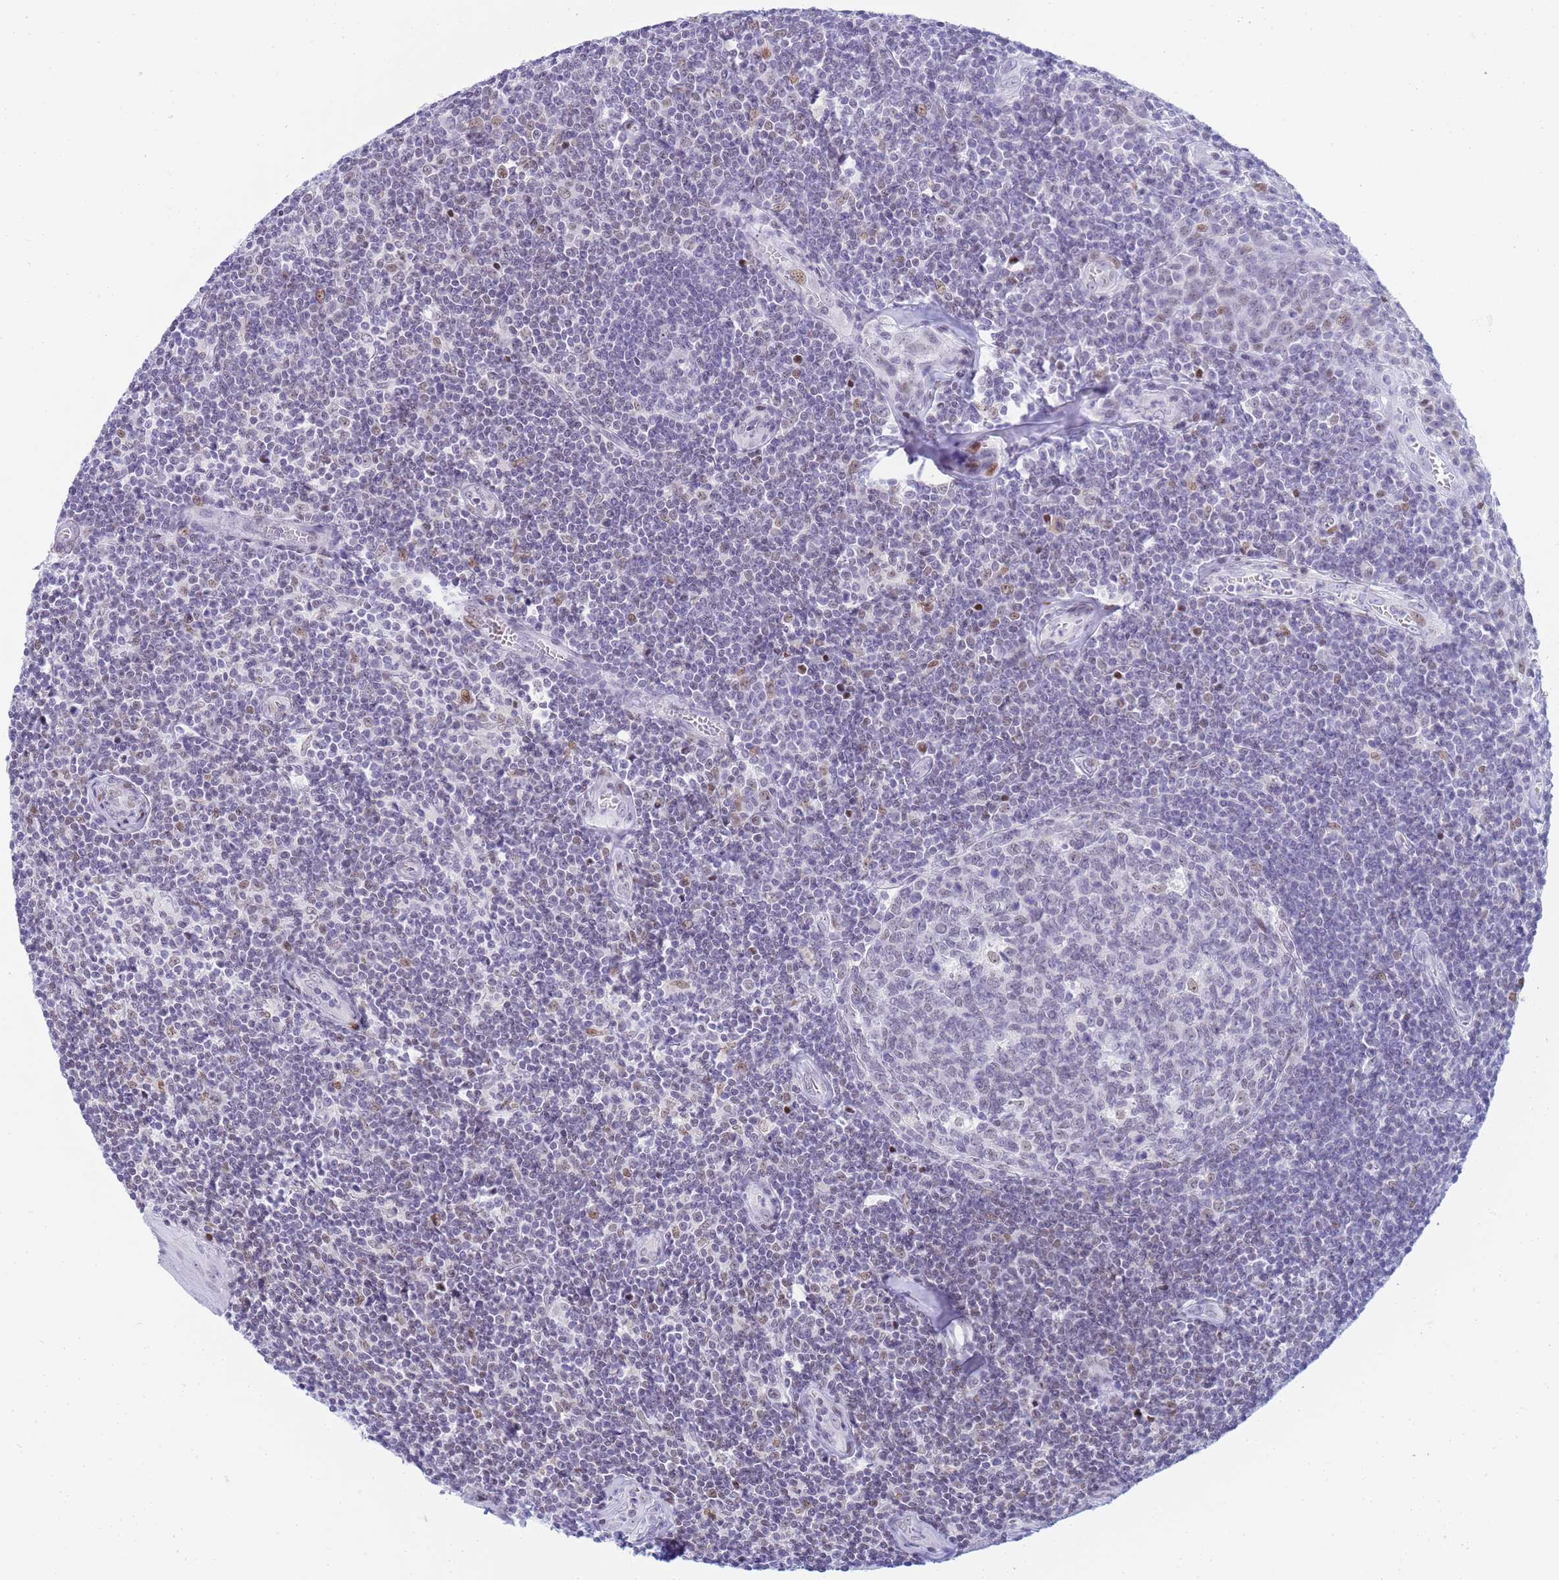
{"staining": {"intensity": "negative", "quantity": "none", "location": "none"}, "tissue": "tonsil", "cell_type": "Germinal center cells", "image_type": "normal", "snomed": [{"axis": "morphology", "description": "Normal tissue, NOS"}, {"axis": "topography", "description": "Tonsil"}], "caption": "This photomicrograph is of normal tonsil stained with immunohistochemistry (IHC) to label a protein in brown with the nuclei are counter-stained blue. There is no expression in germinal center cells. (Stains: DAB immunohistochemistry with hematoxylin counter stain, Microscopy: brightfield microscopy at high magnification).", "gene": "SNX20", "patient": {"sex": "male", "age": 27}}